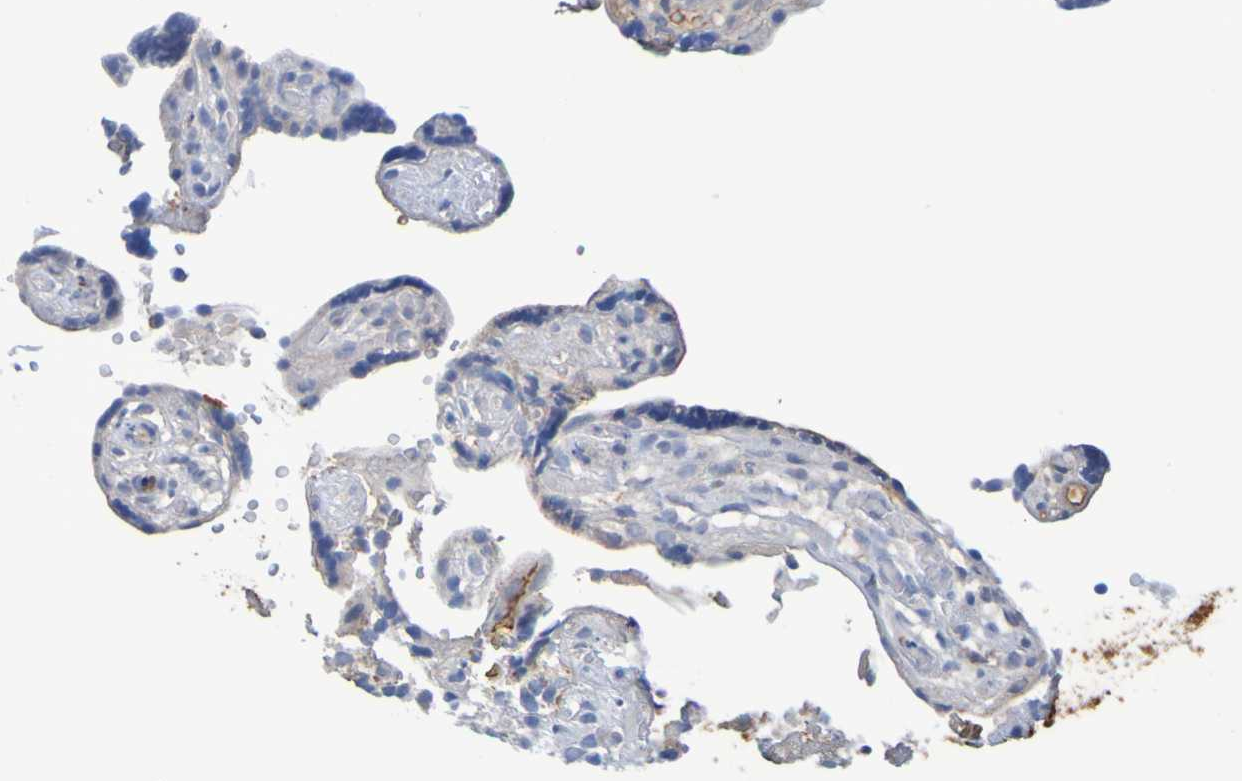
{"staining": {"intensity": "negative", "quantity": "none", "location": "none"}, "tissue": "placenta", "cell_type": "Decidual cells", "image_type": "normal", "snomed": [{"axis": "morphology", "description": "Normal tissue, NOS"}, {"axis": "topography", "description": "Placenta"}], "caption": "Micrograph shows no significant protein staining in decidual cells of normal placenta.", "gene": "GAB3", "patient": {"sex": "female", "age": 30}}